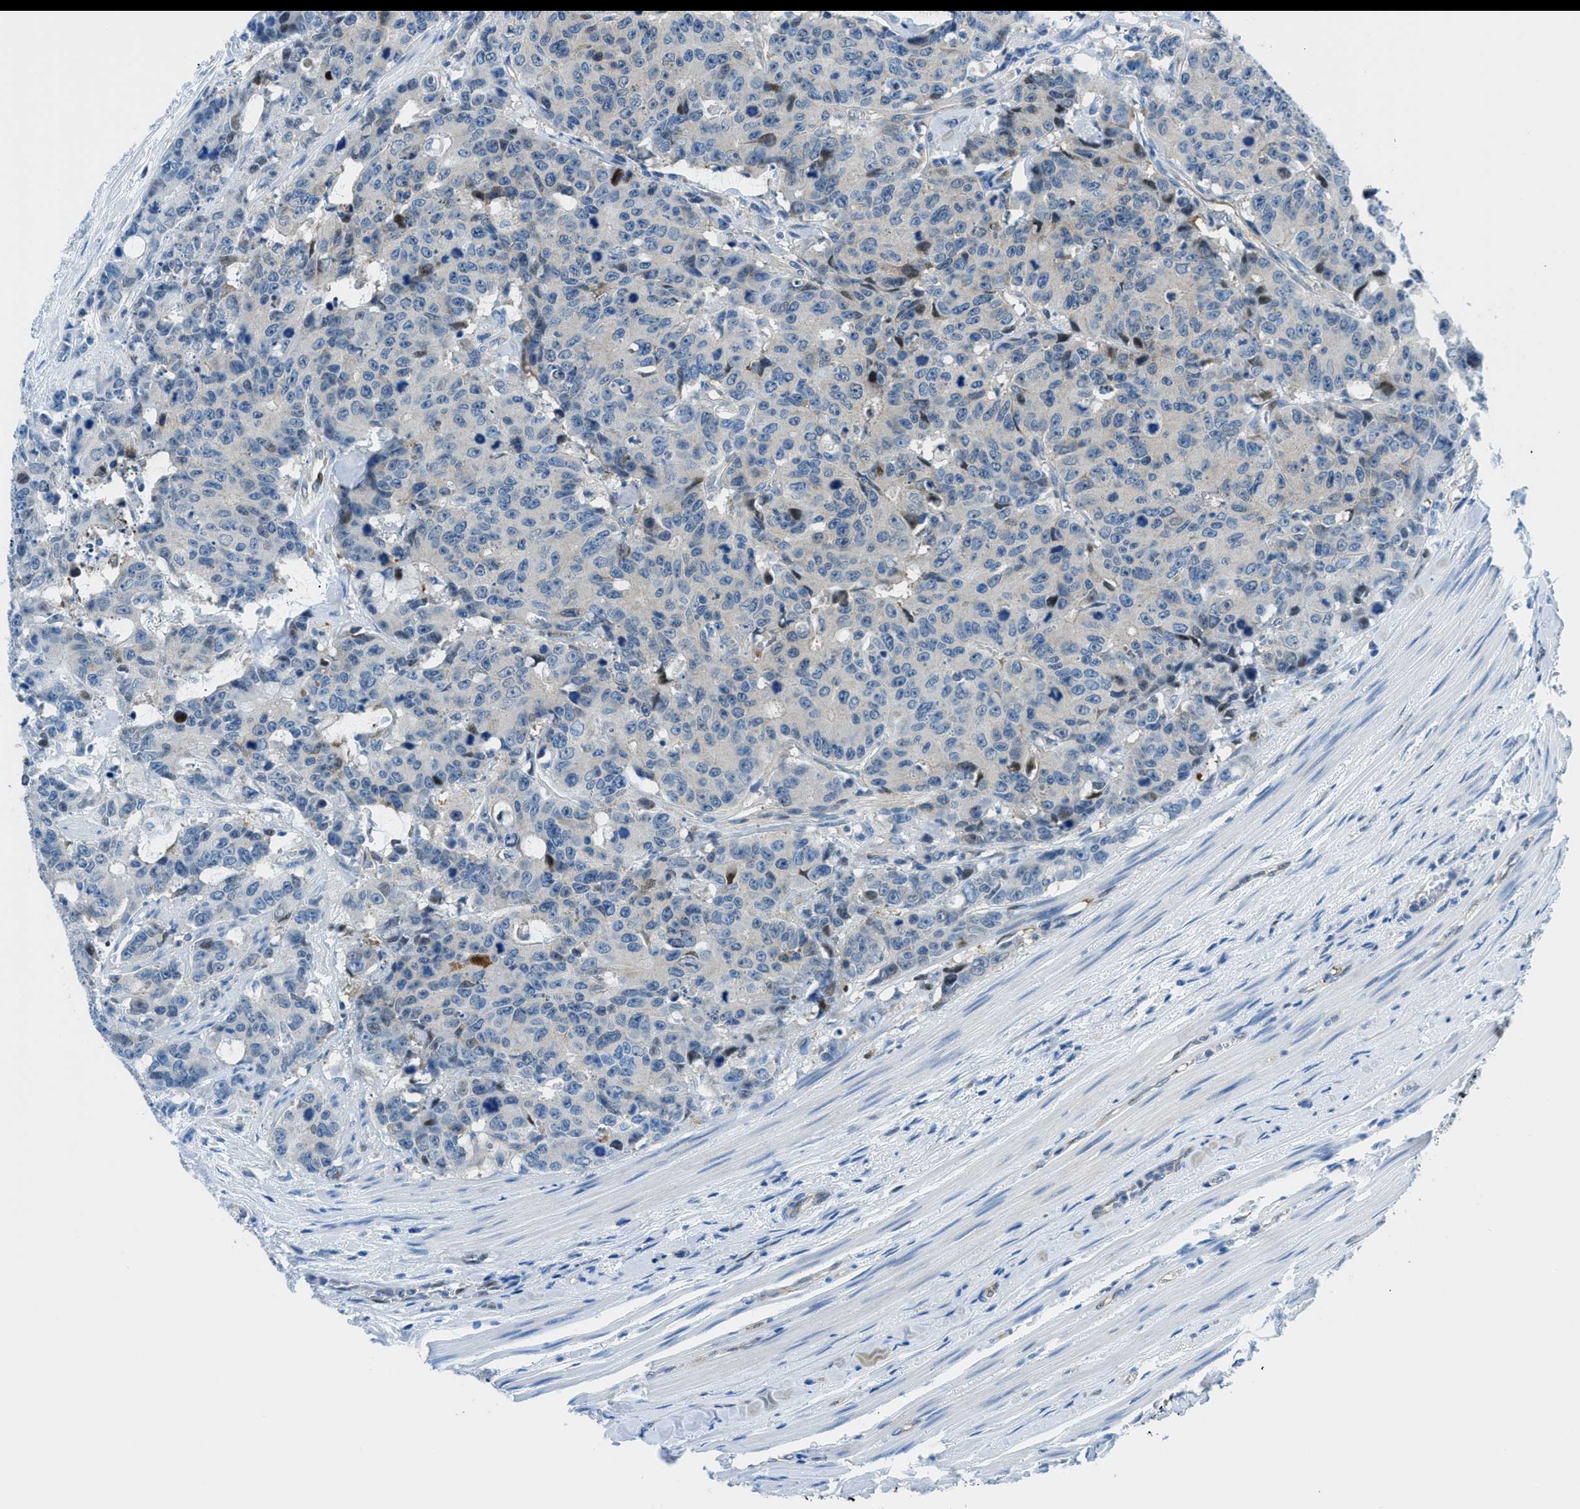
{"staining": {"intensity": "negative", "quantity": "none", "location": "none"}, "tissue": "colorectal cancer", "cell_type": "Tumor cells", "image_type": "cancer", "snomed": [{"axis": "morphology", "description": "Adenocarcinoma, NOS"}, {"axis": "topography", "description": "Colon"}], "caption": "This is an immunohistochemistry (IHC) photomicrograph of human colorectal adenocarcinoma. There is no expression in tumor cells.", "gene": "YWHAE", "patient": {"sex": "female", "age": 86}}